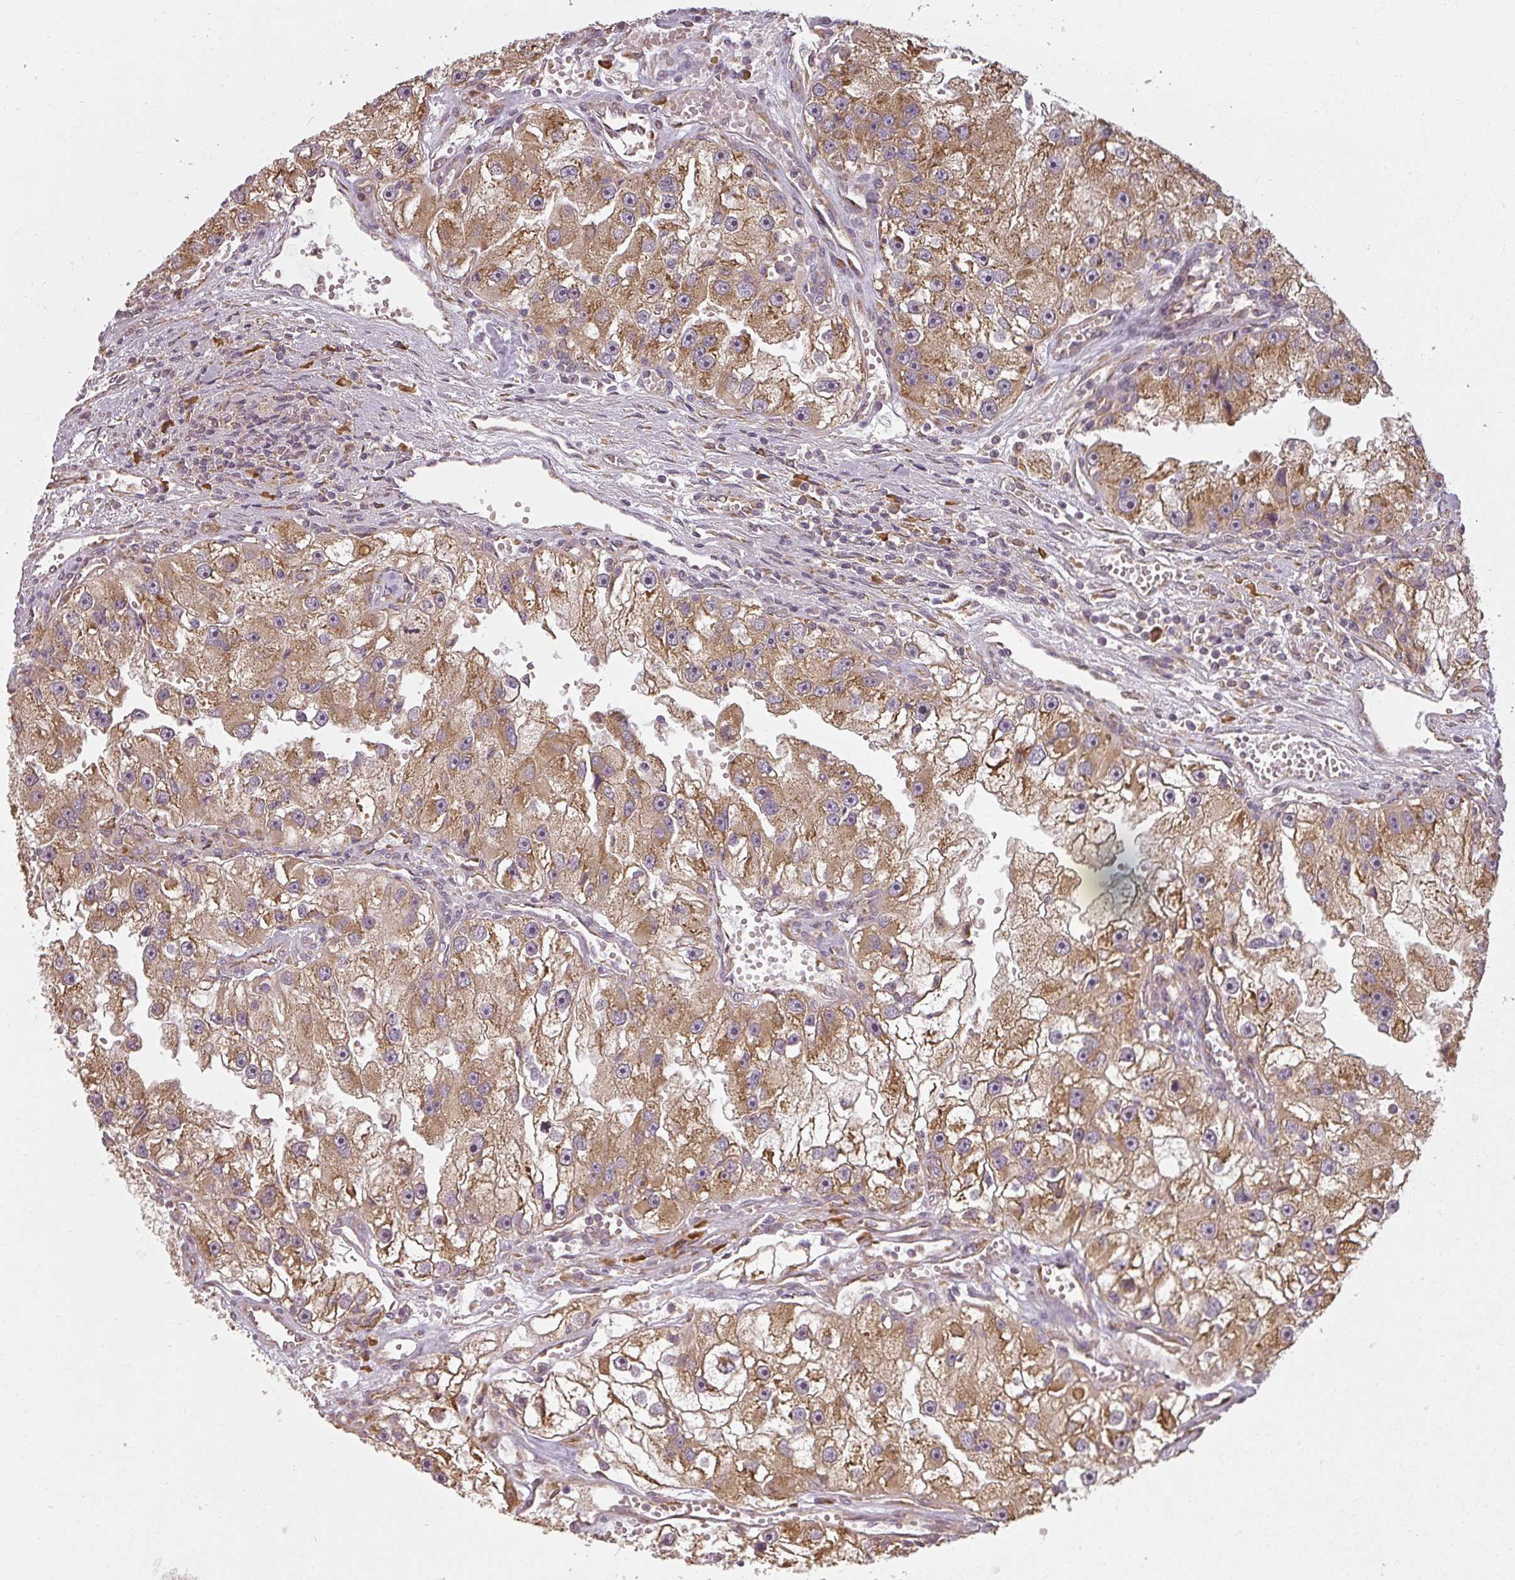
{"staining": {"intensity": "strong", "quantity": ">75%", "location": "cytoplasmic/membranous"}, "tissue": "renal cancer", "cell_type": "Tumor cells", "image_type": "cancer", "snomed": [{"axis": "morphology", "description": "Adenocarcinoma, NOS"}, {"axis": "topography", "description": "Kidney"}], "caption": "Immunohistochemical staining of human renal cancer (adenocarcinoma) demonstrates high levels of strong cytoplasmic/membranous protein staining in approximately >75% of tumor cells.", "gene": "RPL24", "patient": {"sex": "male", "age": 63}}